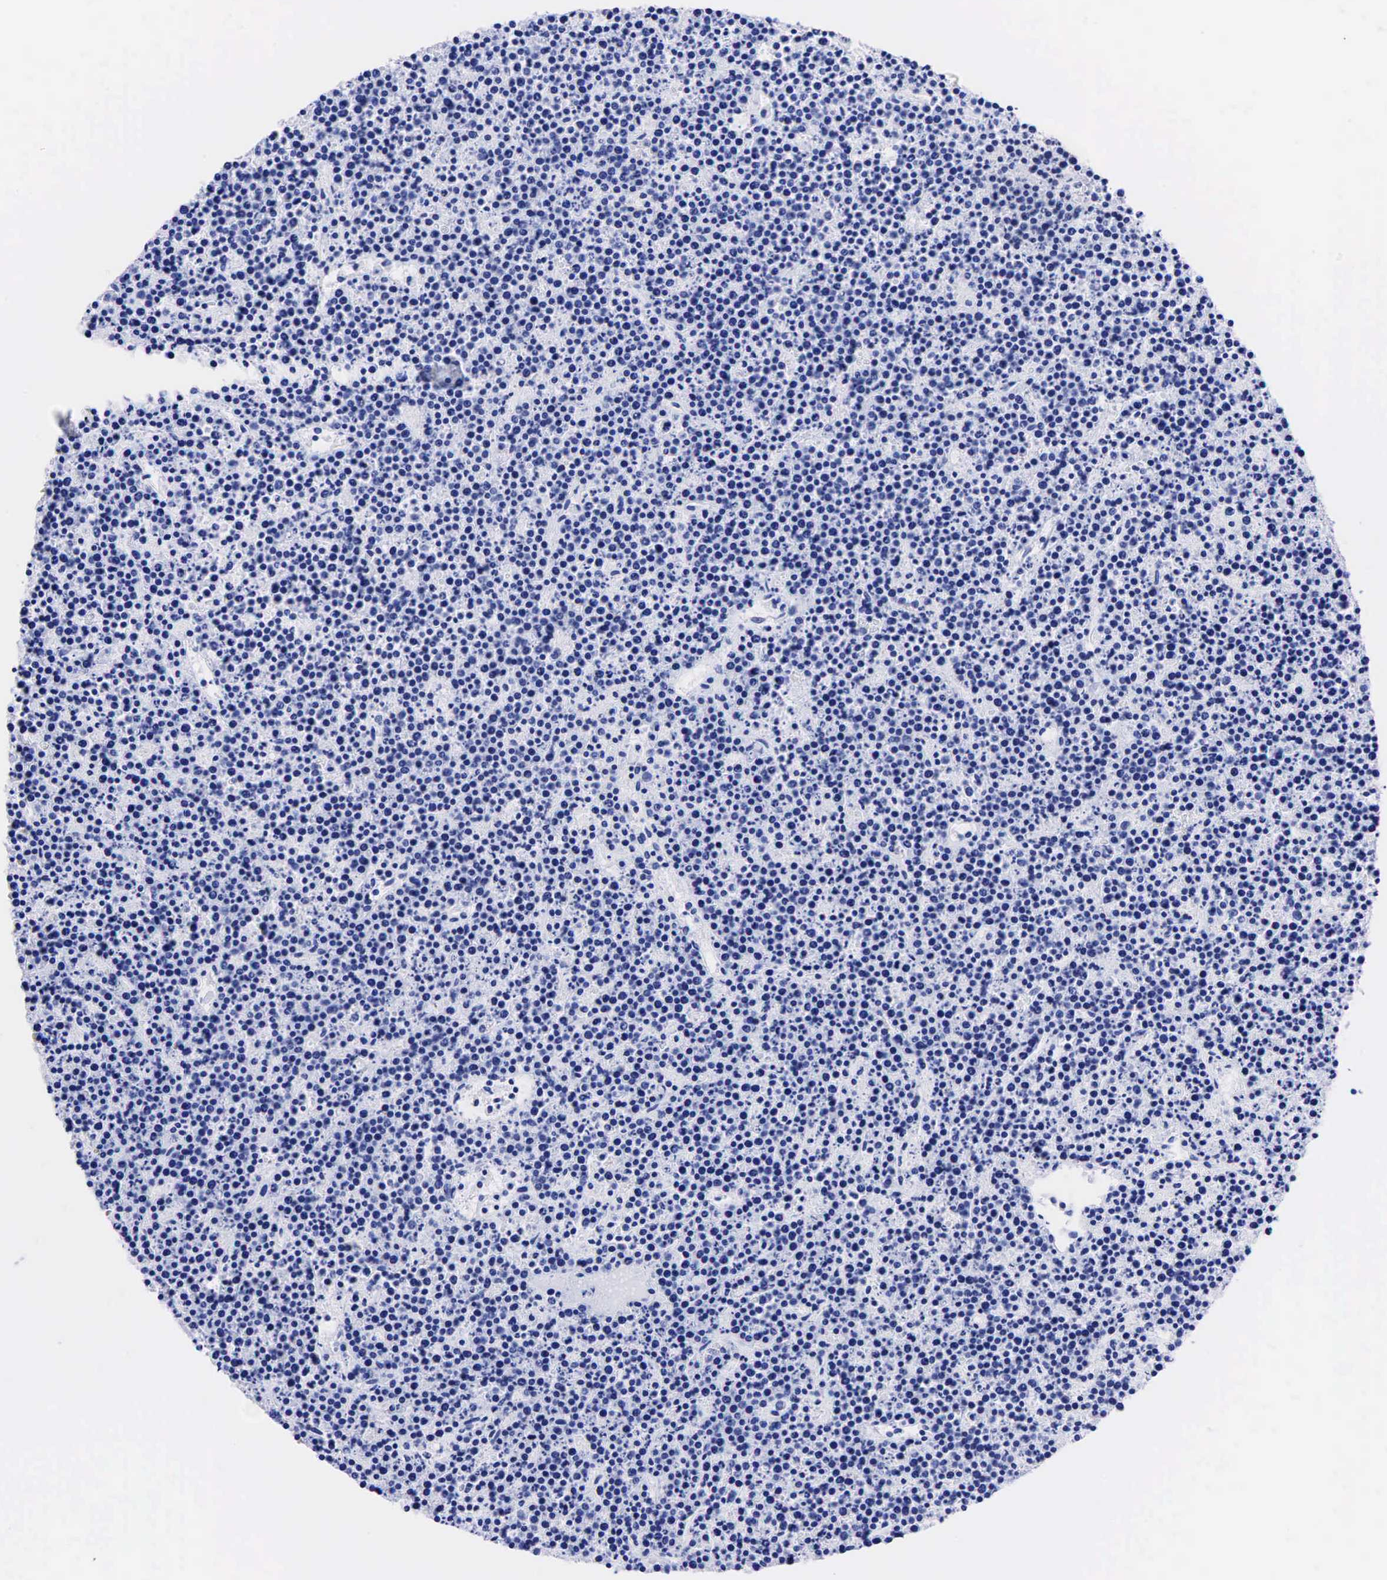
{"staining": {"intensity": "negative", "quantity": "none", "location": "none"}, "tissue": "lymphoma", "cell_type": "Tumor cells", "image_type": "cancer", "snomed": [{"axis": "morphology", "description": "Malignant lymphoma, non-Hodgkin's type, High grade"}, {"axis": "topography", "description": "Ovary"}], "caption": "Malignant lymphoma, non-Hodgkin's type (high-grade) was stained to show a protein in brown. There is no significant expression in tumor cells. Brightfield microscopy of IHC stained with DAB (brown) and hematoxylin (blue), captured at high magnification.", "gene": "CHGA", "patient": {"sex": "female", "age": 56}}